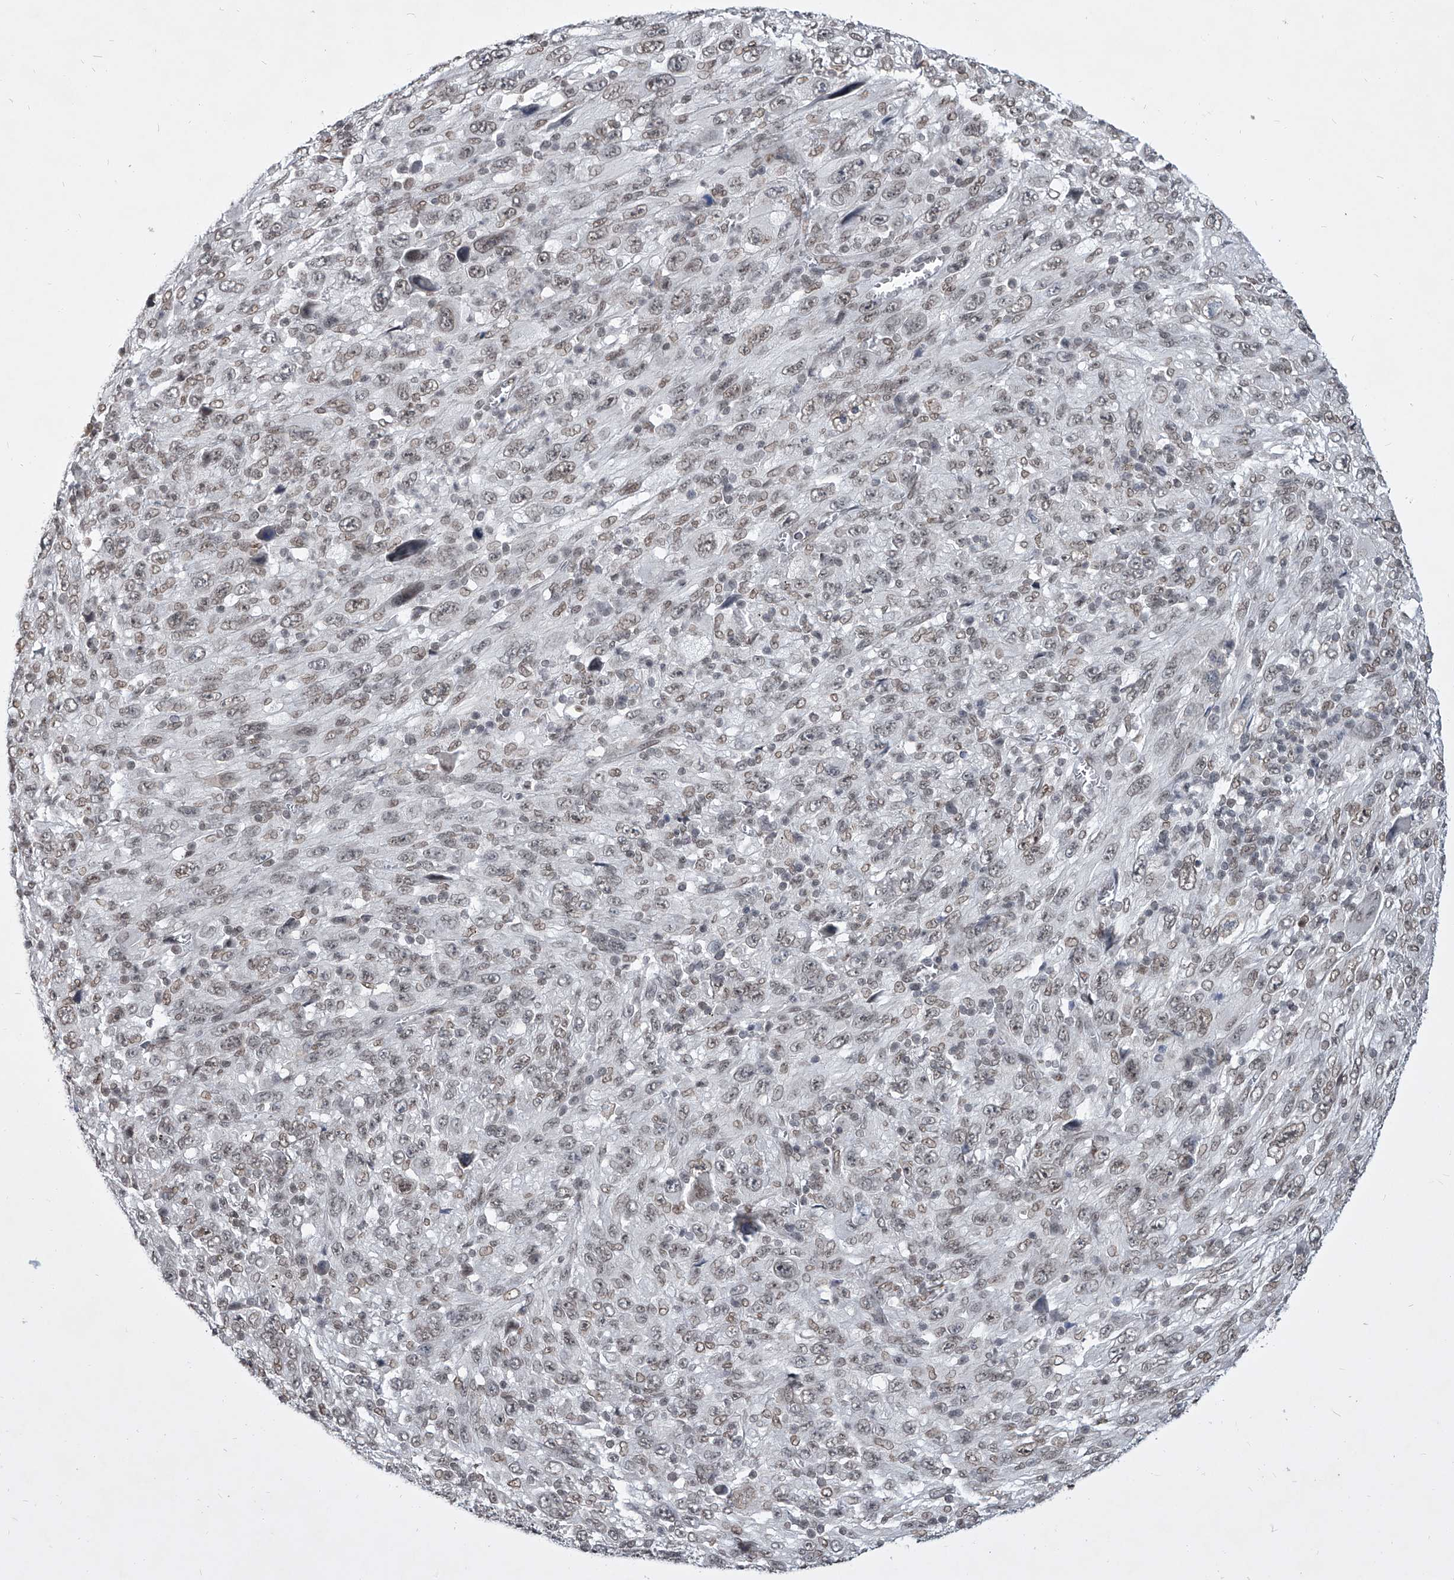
{"staining": {"intensity": "weak", "quantity": "25%-75%", "location": "nuclear"}, "tissue": "melanoma", "cell_type": "Tumor cells", "image_type": "cancer", "snomed": [{"axis": "morphology", "description": "Malignant melanoma, Metastatic site"}, {"axis": "topography", "description": "Skin"}], "caption": "IHC image of human malignant melanoma (metastatic site) stained for a protein (brown), which shows low levels of weak nuclear expression in approximately 25%-75% of tumor cells.", "gene": "PPIL4", "patient": {"sex": "female", "age": 56}}